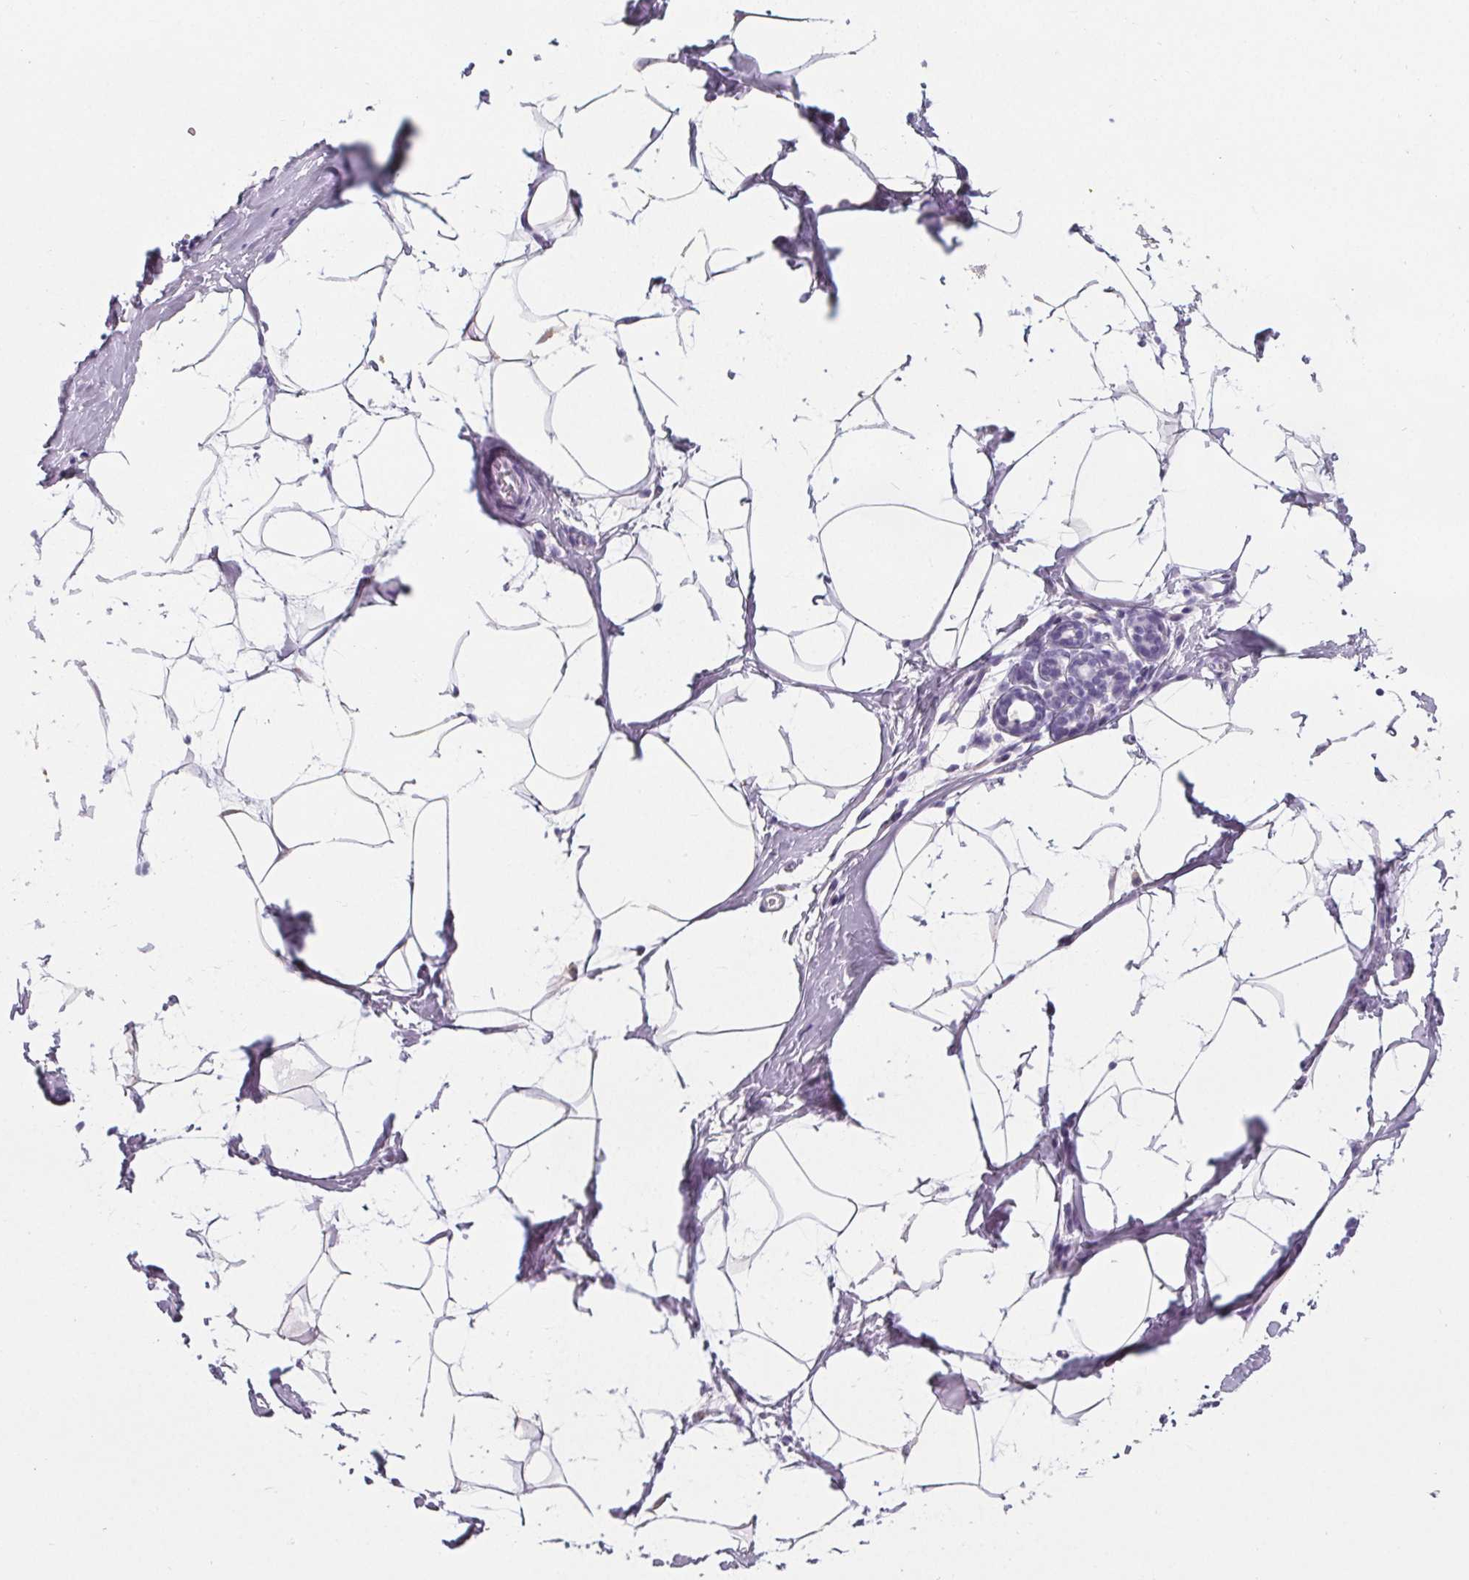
{"staining": {"intensity": "negative", "quantity": "none", "location": "none"}, "tissue": "breast", "cell_type": "Adipocytes", "image_type": "normal", "snomed": [{"axis": "morphology", "description": "Normal tissue, NOS"}, {"axis": "topography", "description": "Breast"}], "caption": "Immunohistochemical staining of benign breast demonstrates no significant expression in adipocytes. Nuclei are stained in blue.", "gene": "ADRB1", "patient": {"sex": "female", "age": 32}}